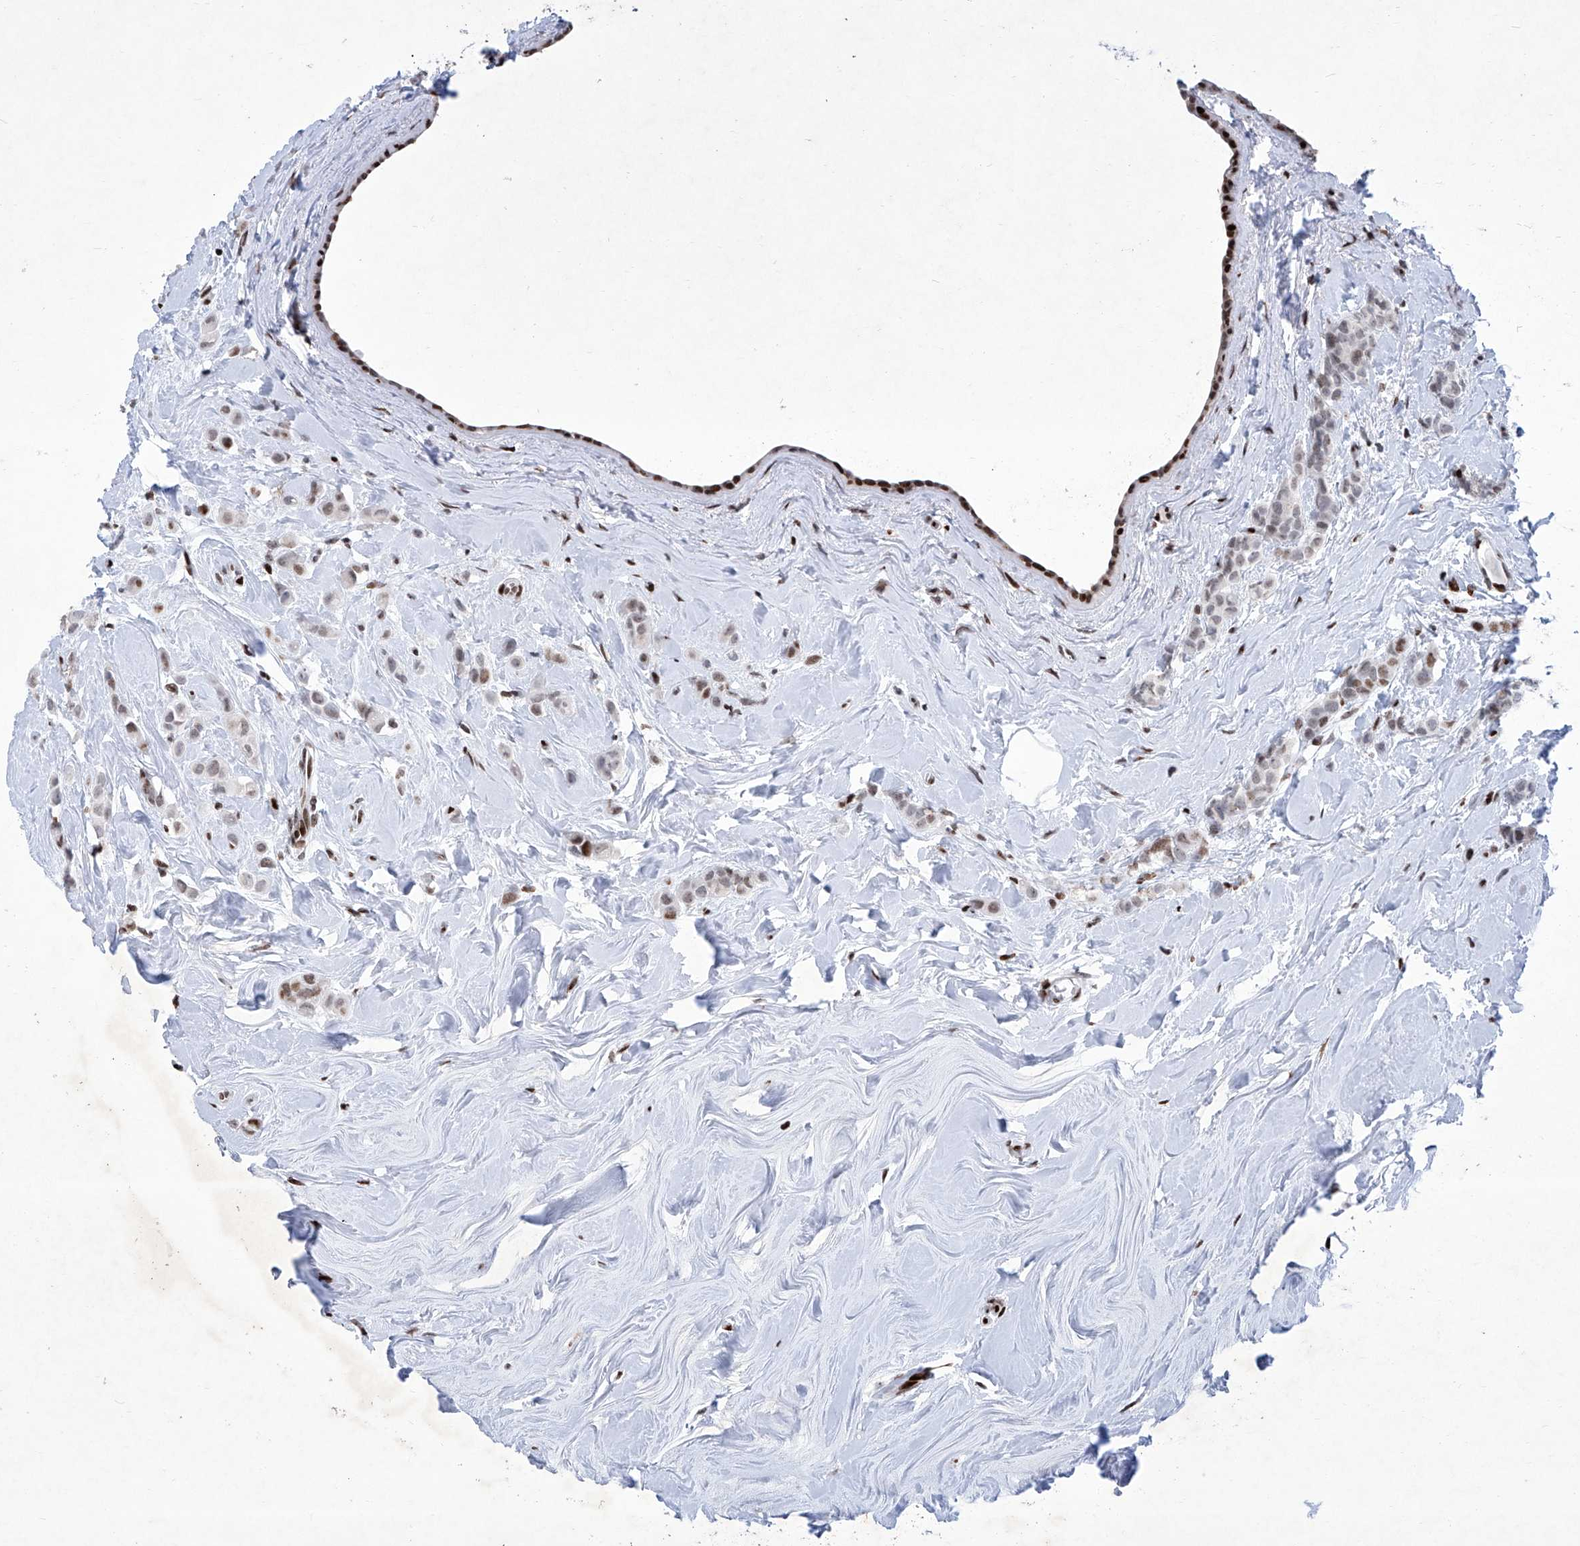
{"staining": {"intensity": "moderate", "quantity": "25%-75%", "location": "nuclear"}, "tissue": "breast cancer", "cell_type": "Tumor cells", "image_type": "cancer", "snomed": [{"axis": "morphology", "description": "Lobular carcinoma"}, {"axis": "topography", "description": "Breast"}], "caption": "Tumor cells exhibit moderate nuclear staining in approximately 25%-75% of cells in breast lobular carcinoma. (brown staining indicates protein expression, while blue staining denotes nuclei).", "gene": "HEY2", "patient": {"sex": "female", "age": 47}}